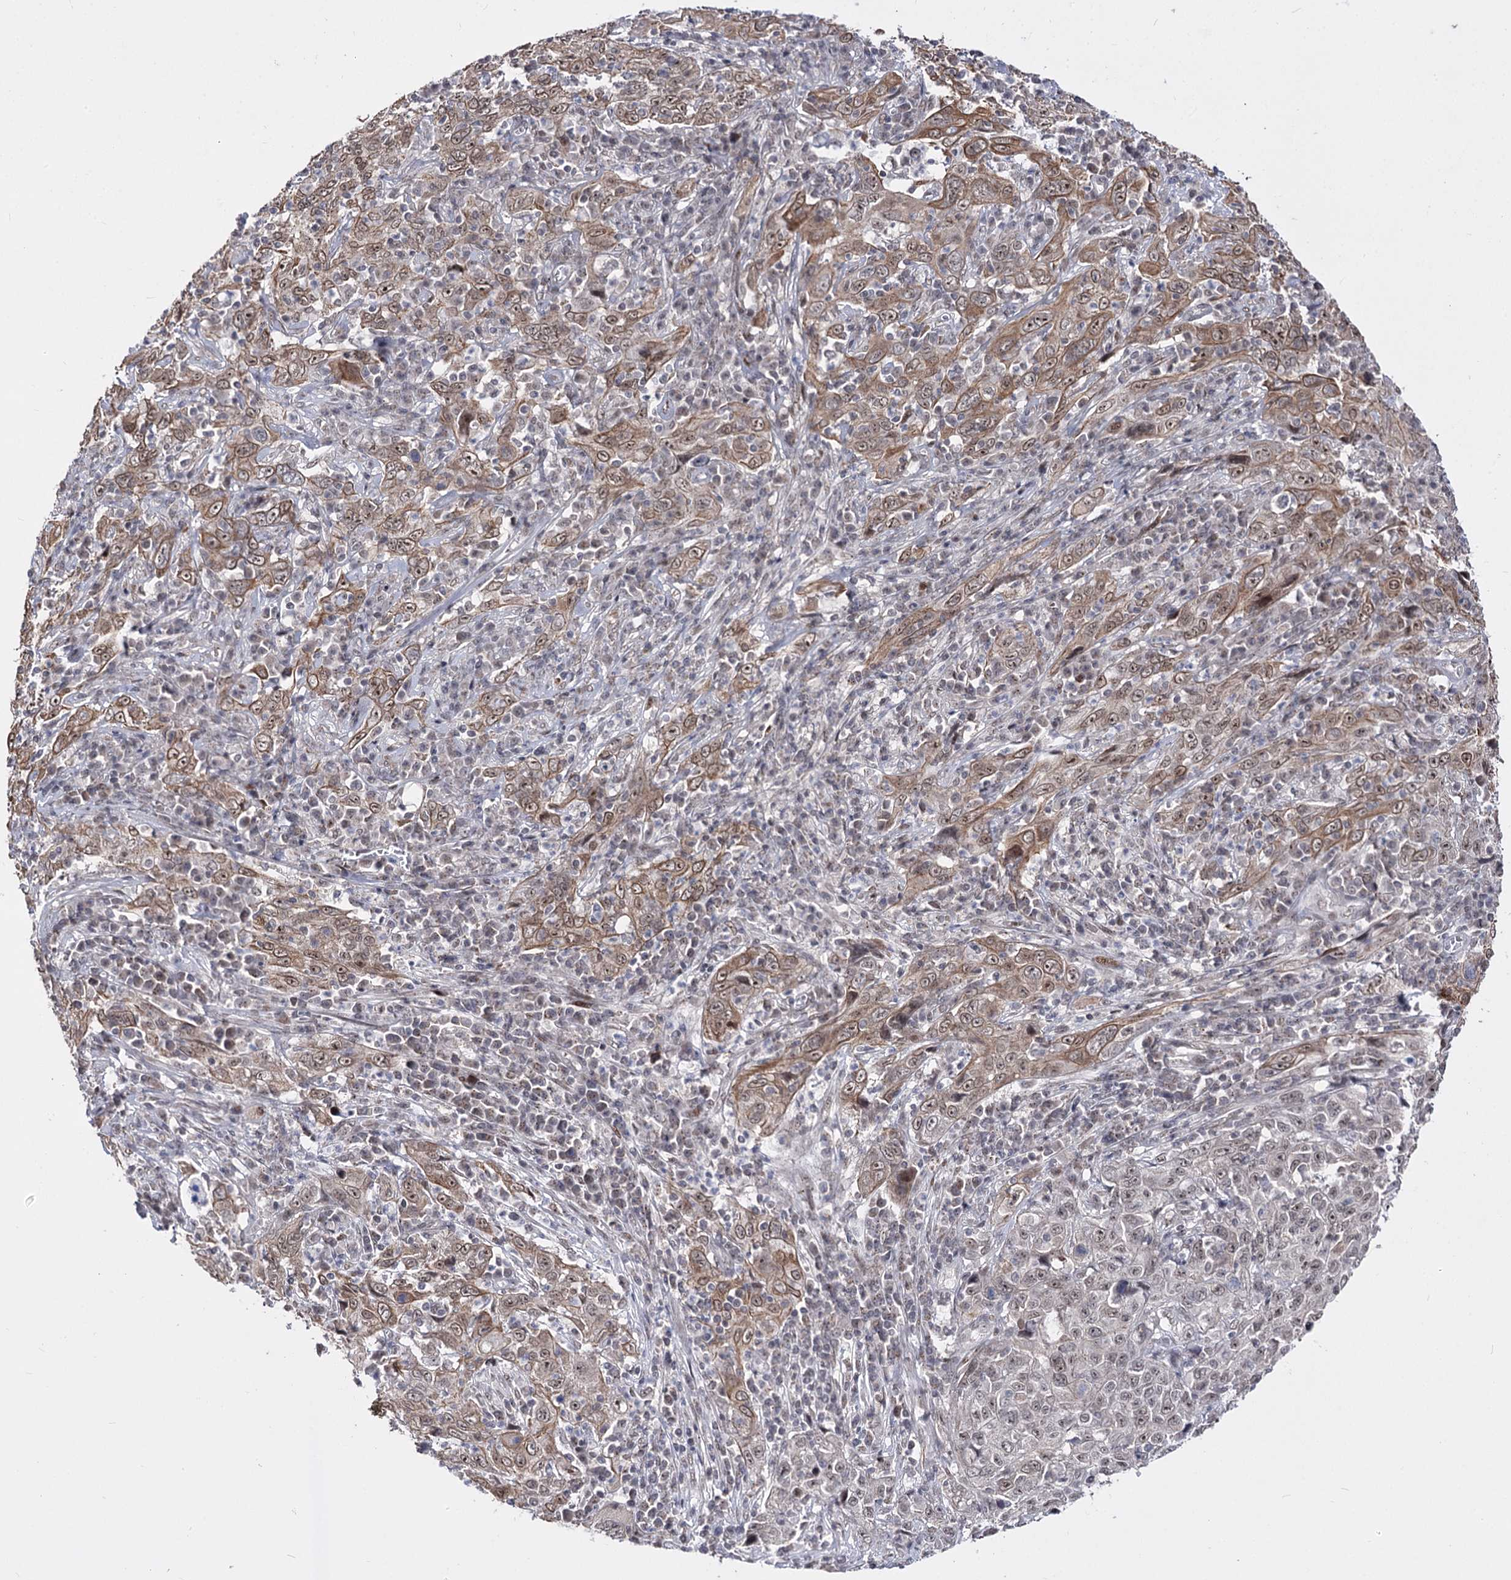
{"staining": {"intensity": "moderate", "quantity": ">75%", "location": "cytoplasmic/membranous,nuclear"}, "tissue": "cervical cancer", "cell_type": "Tumor cells", "image_type": "cancer", "snomed": [{"axis": "morphology", "description": "Squamous cell carcinoma, NOS"}, {"axis": "topography", "description": "Cervix"}], "caption": "Cervical squamous cell carcinoma stained with a protein marker displays moderate staining in tumor cells.", "gene": "STOX1", "patient": {"sex": "female", "age": 46}}